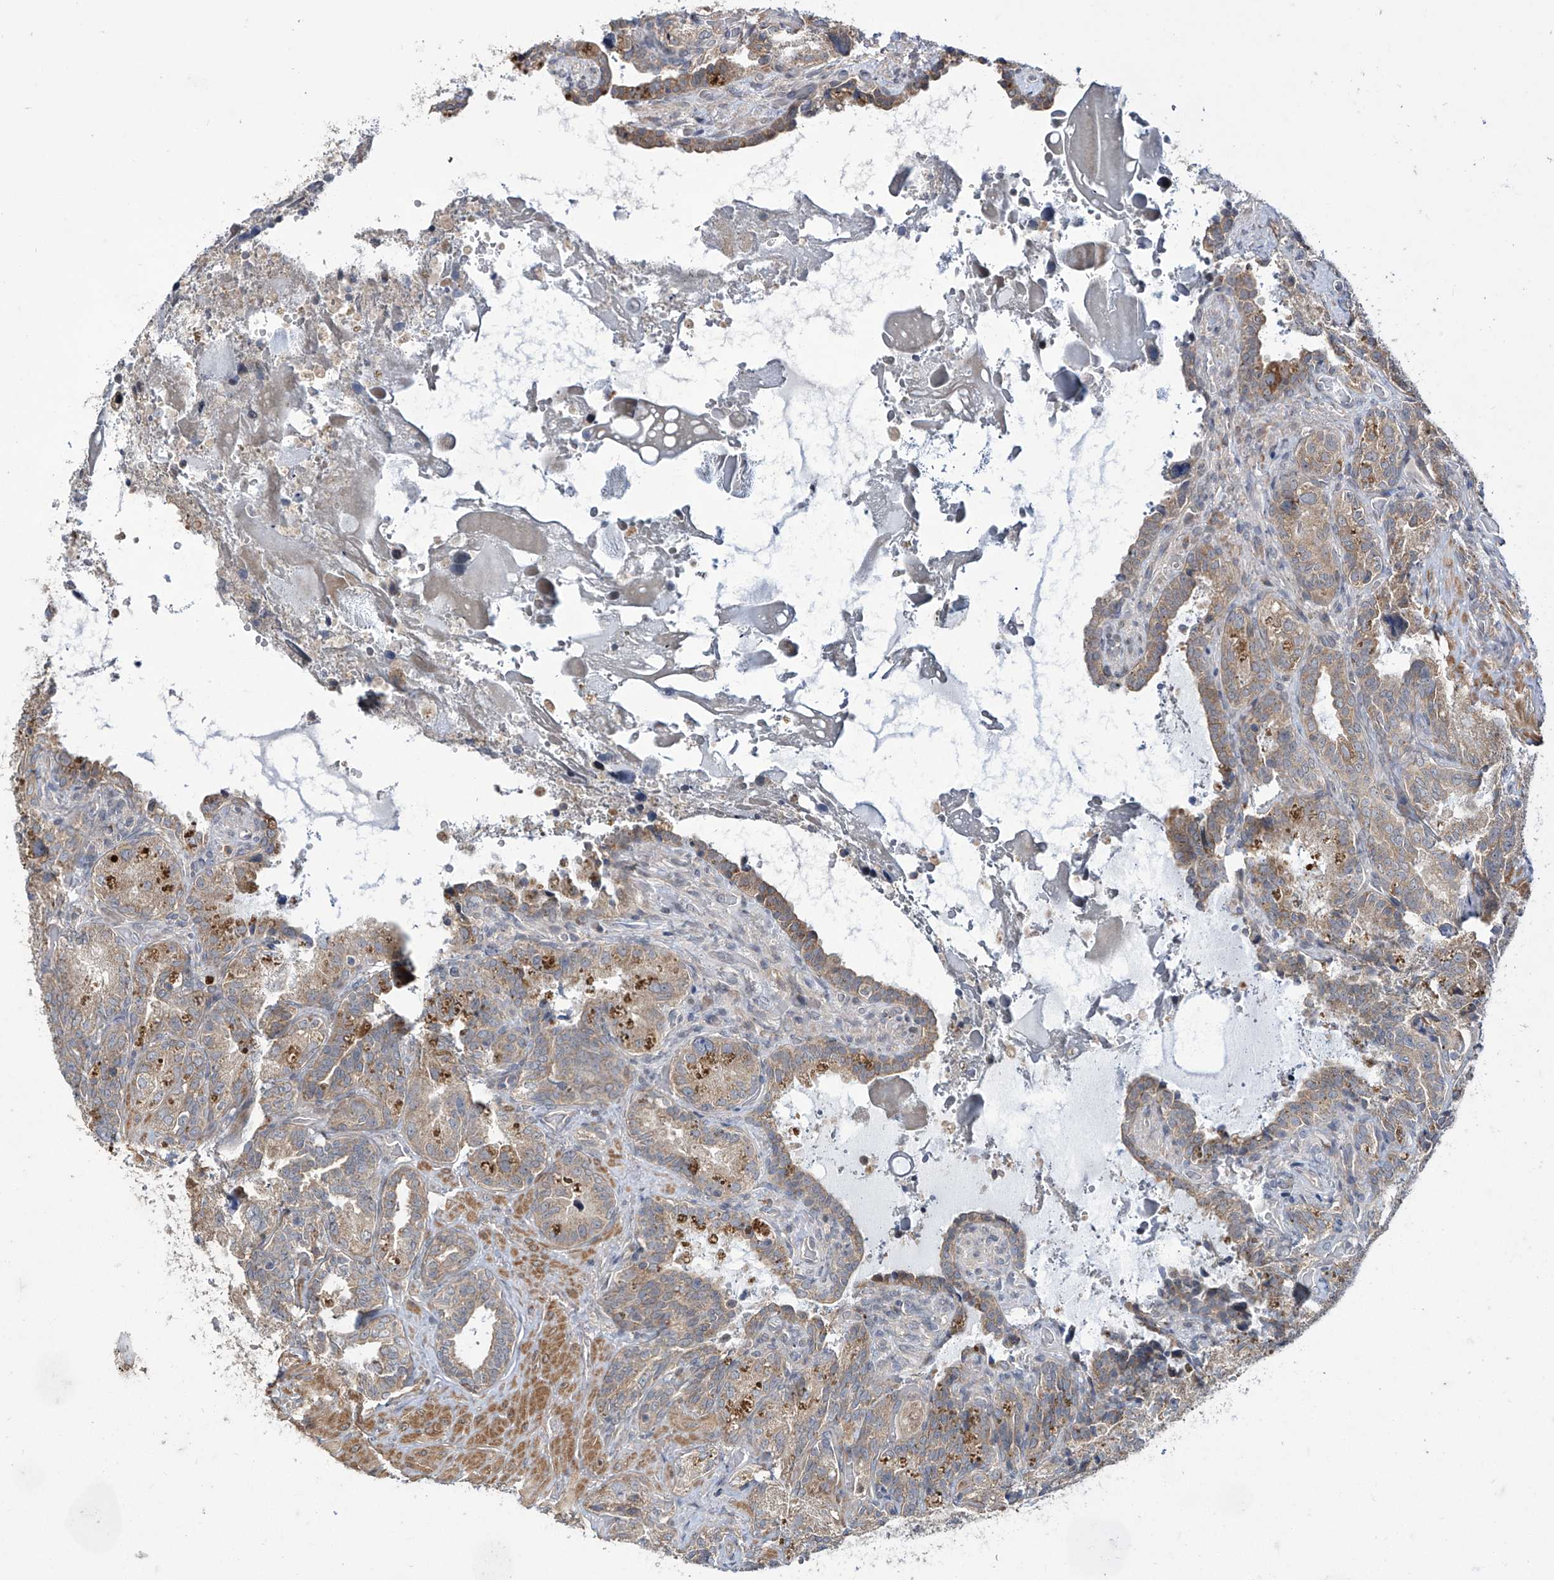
{"staining": {"intensity": "moderate", "quantity": ">75%", "location": "cytoplasmic/membranous"}, "tissue": "seminal vesicle", "cell_type": "Glandular cells", "image_type": "normal", "snomed": [{"axis": "morphology", "description": "Normal tissue, NOS"}, {"axis": "topography", "description": "Seminal veicle"}, {"axis": "topography", "description": "Peripheral nerve tissue"}], "caption": "Seminal vesicle stained with a brown dye reveals moderate cytoplasmic/membranous positive positivity in approximately >75% of glandular cells.", "gene": "TRIM60", "patient": {"sex": "male", "age": 67}}